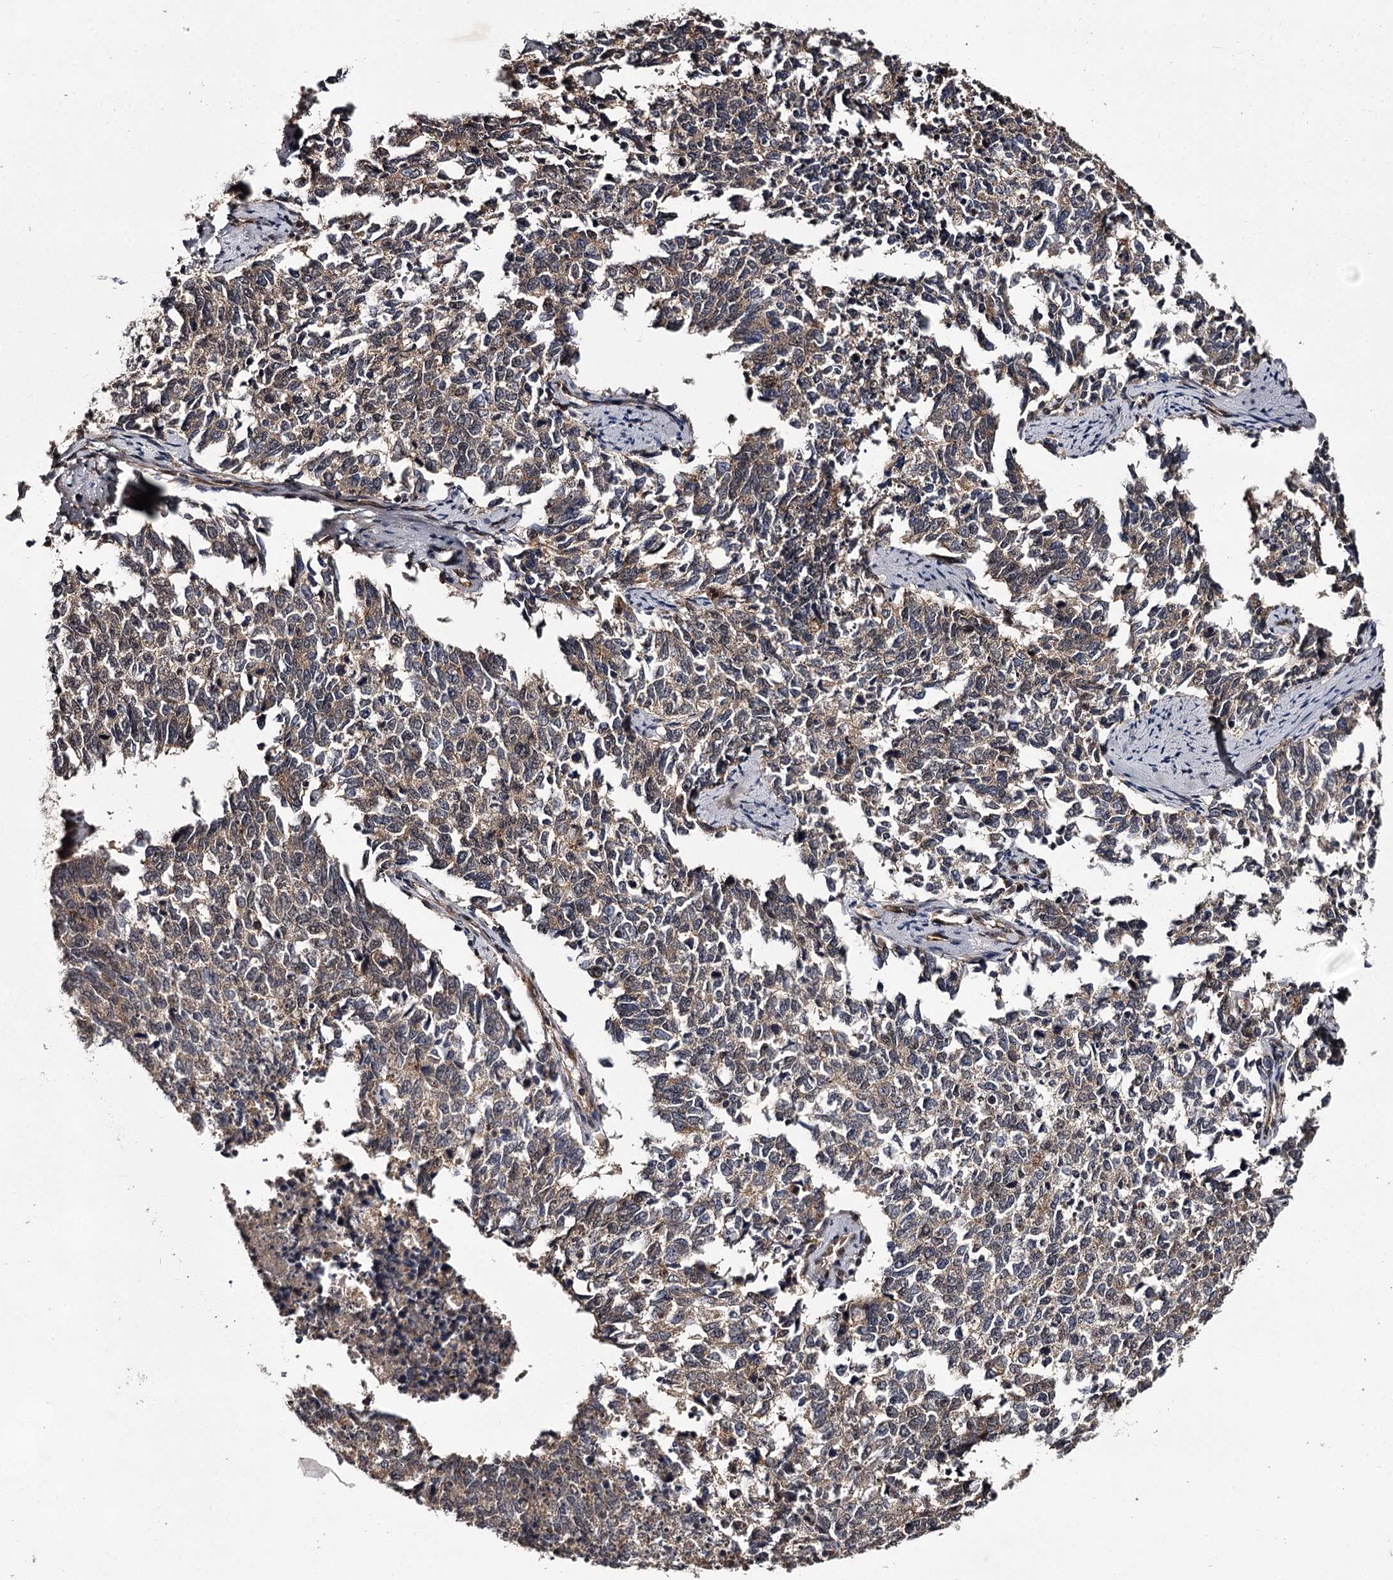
{"staining": {"intensity": "moderate", "quantity": "25%-75%", "location": "cytoplasmic/membranous"}, "tissue": "cervical cancer", "cell_type": "Tumor cells", "image_type": "cancer", "snomed": [{"axis": "morphology", "description": "Squamous cell carcinoma, NOS"}, {"axis": "topography", "description": "Cervix"}], "caption": "Tumor cells reveal moderate cytoplasmic/membranous expression in approximately 25%-75% of cells in cervical cancer. The staining was performed using DAB to visualize the protein expression in brown, while the nuclei were stained in blue with hematoxylin (Magnification: 20x).", "gene": "MAML3", "patient": {"sex": "female", "age": 63}}